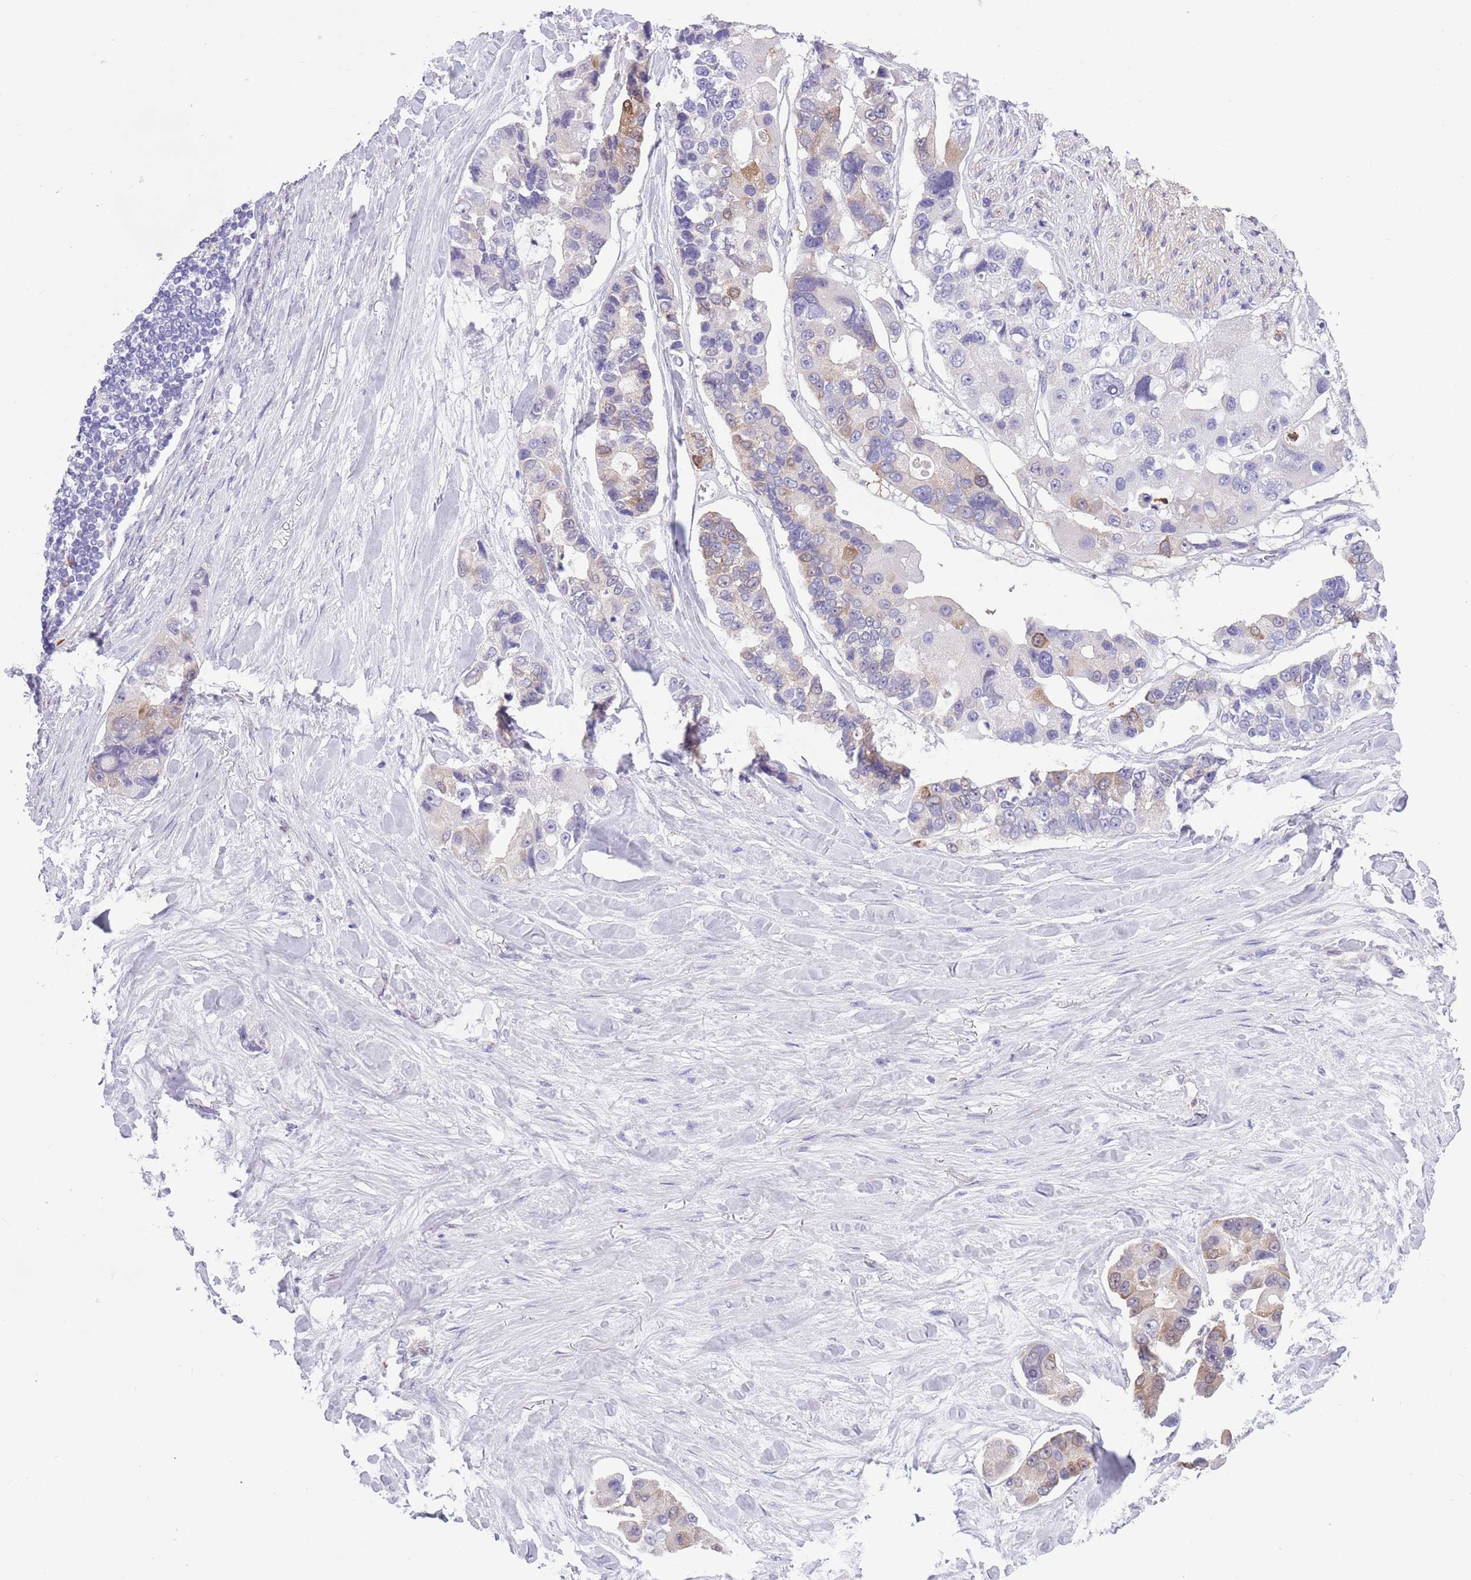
{"staining": {"intensity": "moderate", "quantity": "<25%", "location": "cytoplasmic/membranous"}, "tissue": "lung cancer", "cell_type": "Tumor cells", "image_type": "cancer", "snomed": [{"axis": "morphology", "description": "Adenocarcinoma, NOS"}, {"axis": "topography", "description": "Lung"}], "caption": "Tumor cells exhibit low levels of moderate cytoplasmic/membranous staining in approximately <25% of cells in adenocarcinoma (lung).", "gene": "ZFP2", "patient": {"sex": "female", "age": 54}}